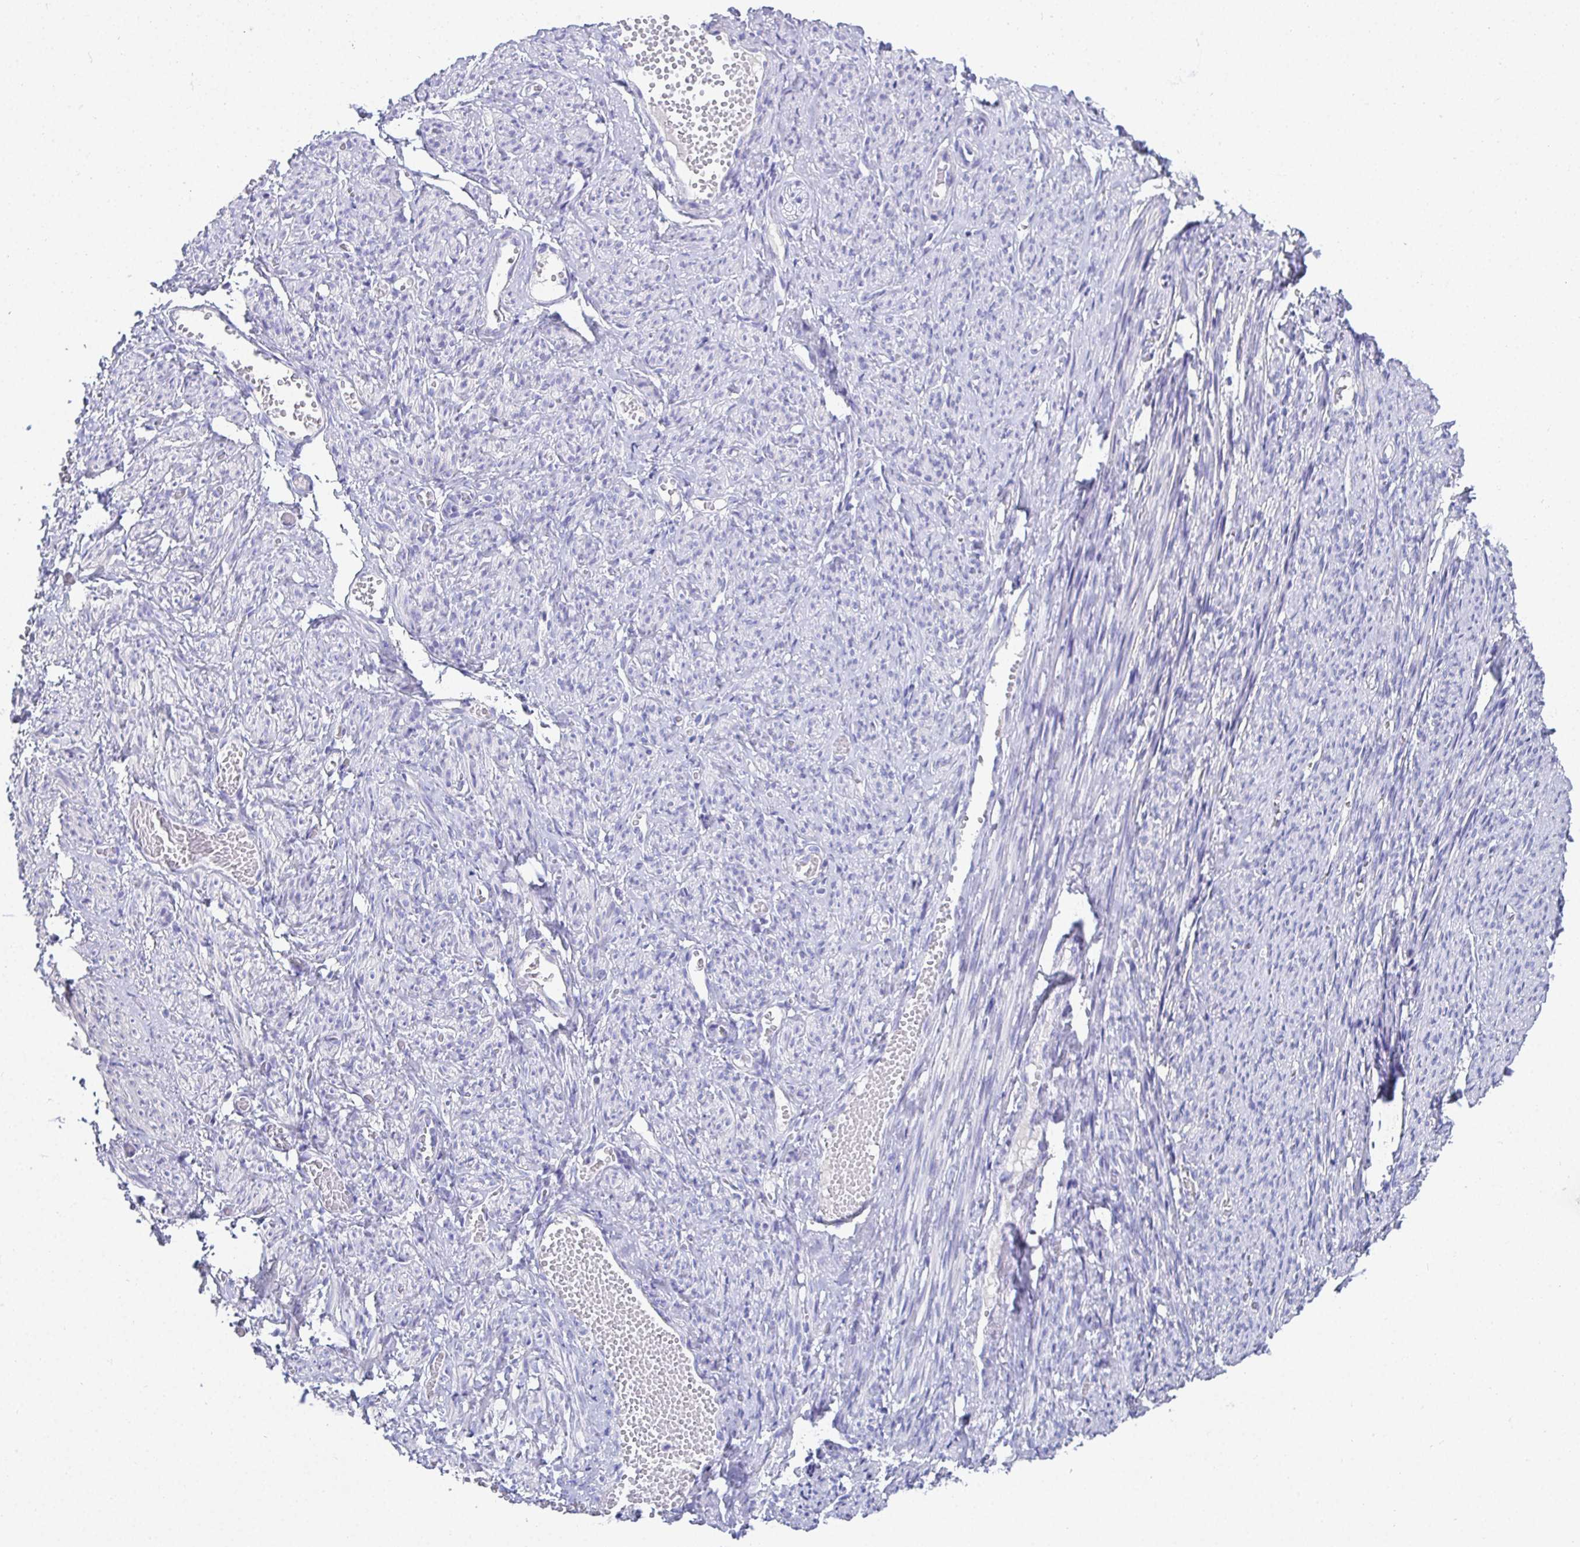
{"staining": {"intensity": "negative", "quantity": "none", "location": "none"}, "tissue": "smooth muscle", "cell_type": "Smooth muscle cells", "image_type": "normal", "snomed": [{"axis": "morphology", "description": "Normal tissue, NOS"}, {"axis": "topography", "description": "Smooth muscle"}], "caption": "This photomicrograph is of benign smooth muscle stained with immunohistochemistry to label a protein in brown with the nuclei are counter-stained blue. There is no expression in smooth muscle cells.", "gene": "TMEM241", "patient": {"sex": "female", "age": 65}}